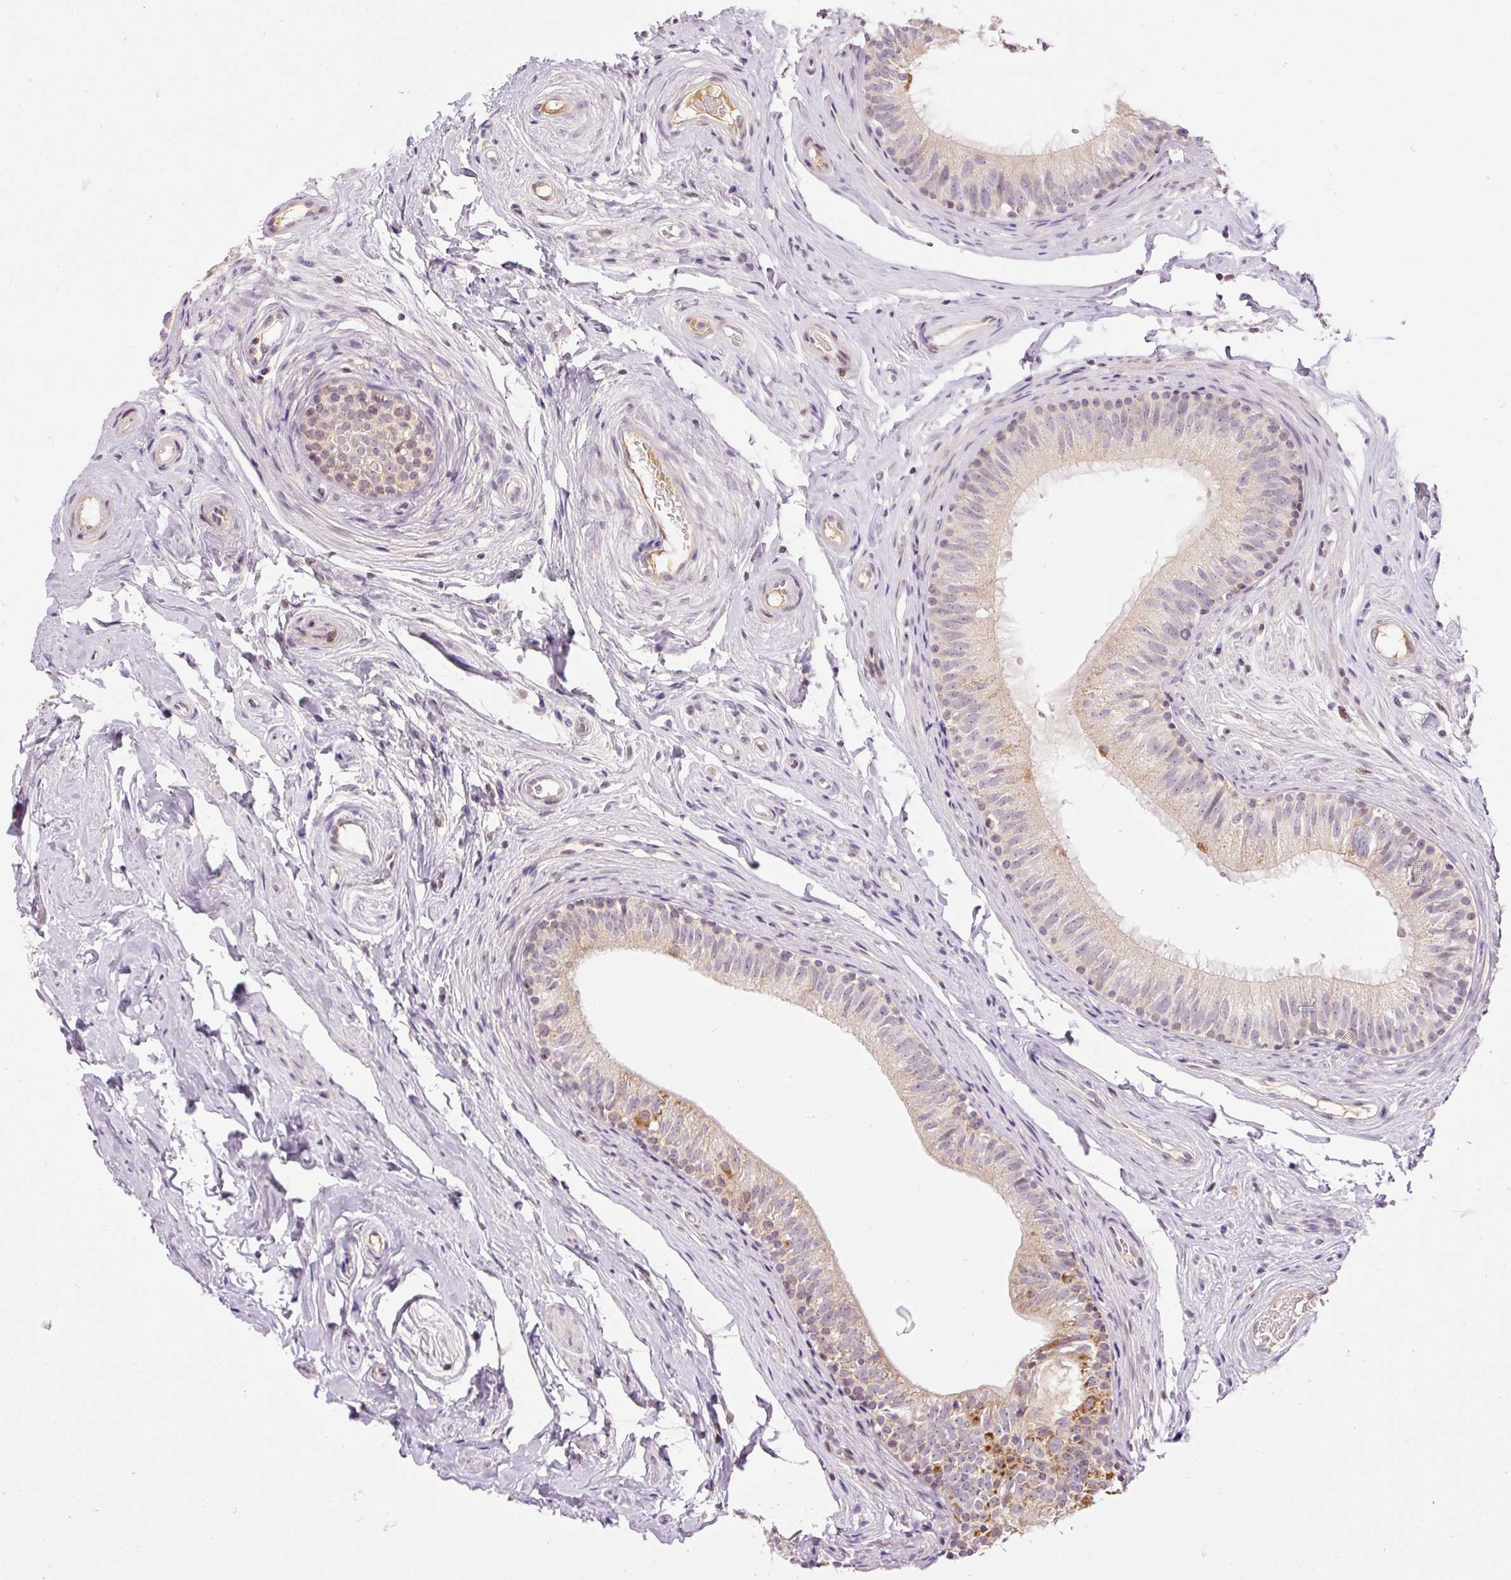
{"staining": {"intensity": "moderate", "quantity": "<25%", "location": "cytoplasmic/membranous"}, "tissue": "epididymis", "cell_type": "Glandular cells", "image_type": "normal", "snomed": [{"axis": "morphology", "description": "Normal tissue, NOS"}, {"axis": "morphology", "description": "Seminoma, NOS"}, {"axis": "topography", "description": "Testis"}, {"axis": "topography", "description": "Epididymis"}], "caption": "Immunohistochemical staining of benign human epididymis displays moderate cytoplasmic/membranous protein expression in about <25% of glandular cells. (brown staining indicates protein expression, while blue staining denotes nuclei).", "gene": "ABHD11", "patient": {"sex": "male", "age": 45}}